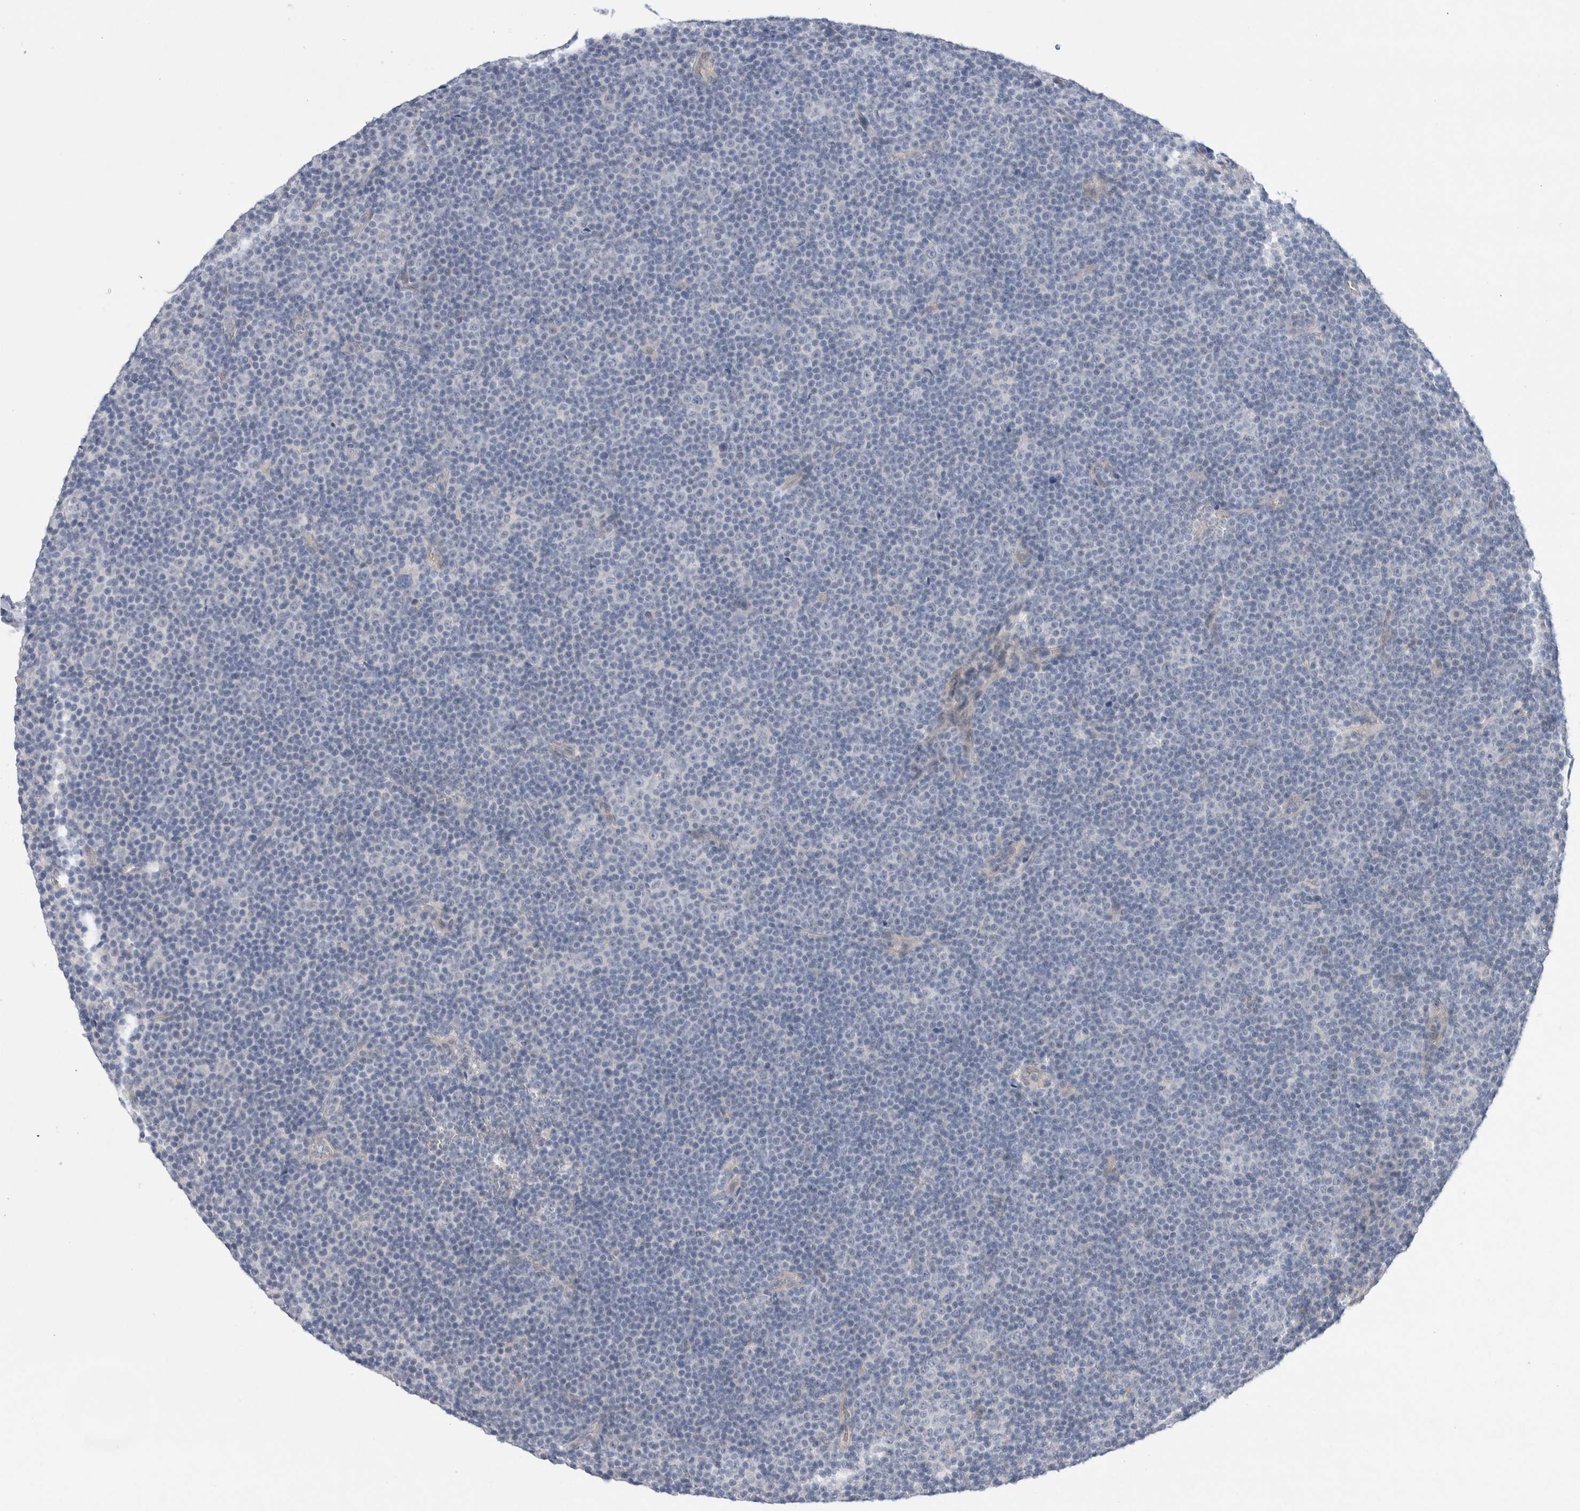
{"staining": {"intensity": "negative", "quantity": "none", "location": "none"}, "tissue": "lymphoma", "cell_type": "Tumor cells", "image_type": "cancer", "snomed": [{"axis": "morphology", "description": "Malignant lymphoma, non-Hodgkin's type, Low grade"}, {"axis": "topography", "description": "Lymph node"}], "caption": "DAB (3,3'-diaminobenzidine) immunohistochemical staining of lymphoma demonstrates no significant positivity in tumor cells. Brightfield microscopy of immunohistochemistry (IHC) stained with DAB (brown) and hematoxylin (blue), captured at high magnification.", "gene": "WIPF2", "patient": {"sex": "female", "age": 67}}